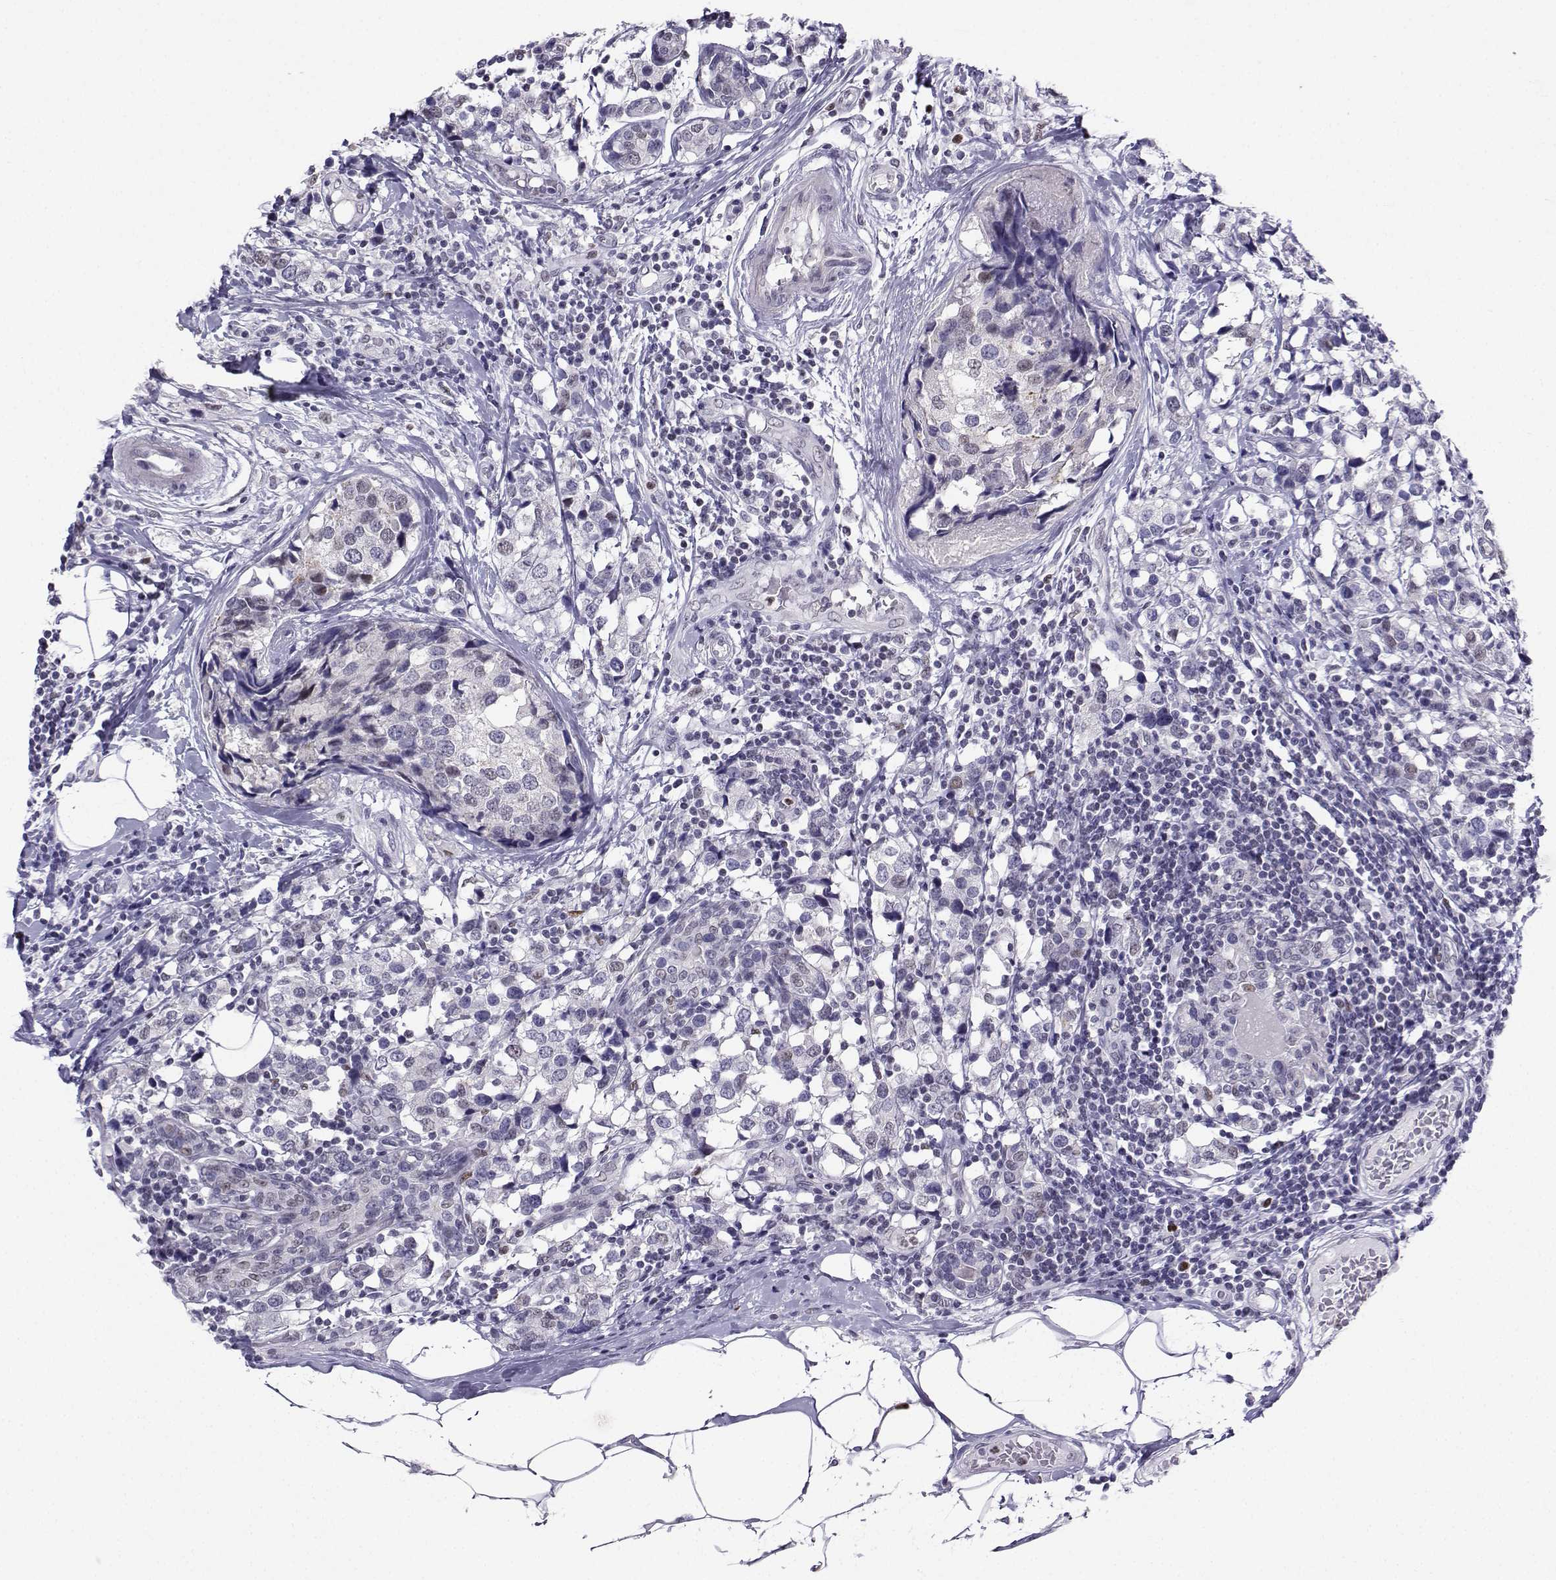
{"staining": {"intensity": "negative", "quantity": "none", "location": "none"}, "tissue": "breast cancer", "cell_type": "Tumor cells", "image_type": "cancer", "snomed": [{"axis": "morphology", "description": "Lobular carcinoma"}, {"axis": "topography", "description": "Breast"}], "caption": "This is an IHC image of breast lobular carcinoma. There is no expression in tumor cells.", "gene": "TEDC2", "patient": {"sex": "female", "age": 59}}